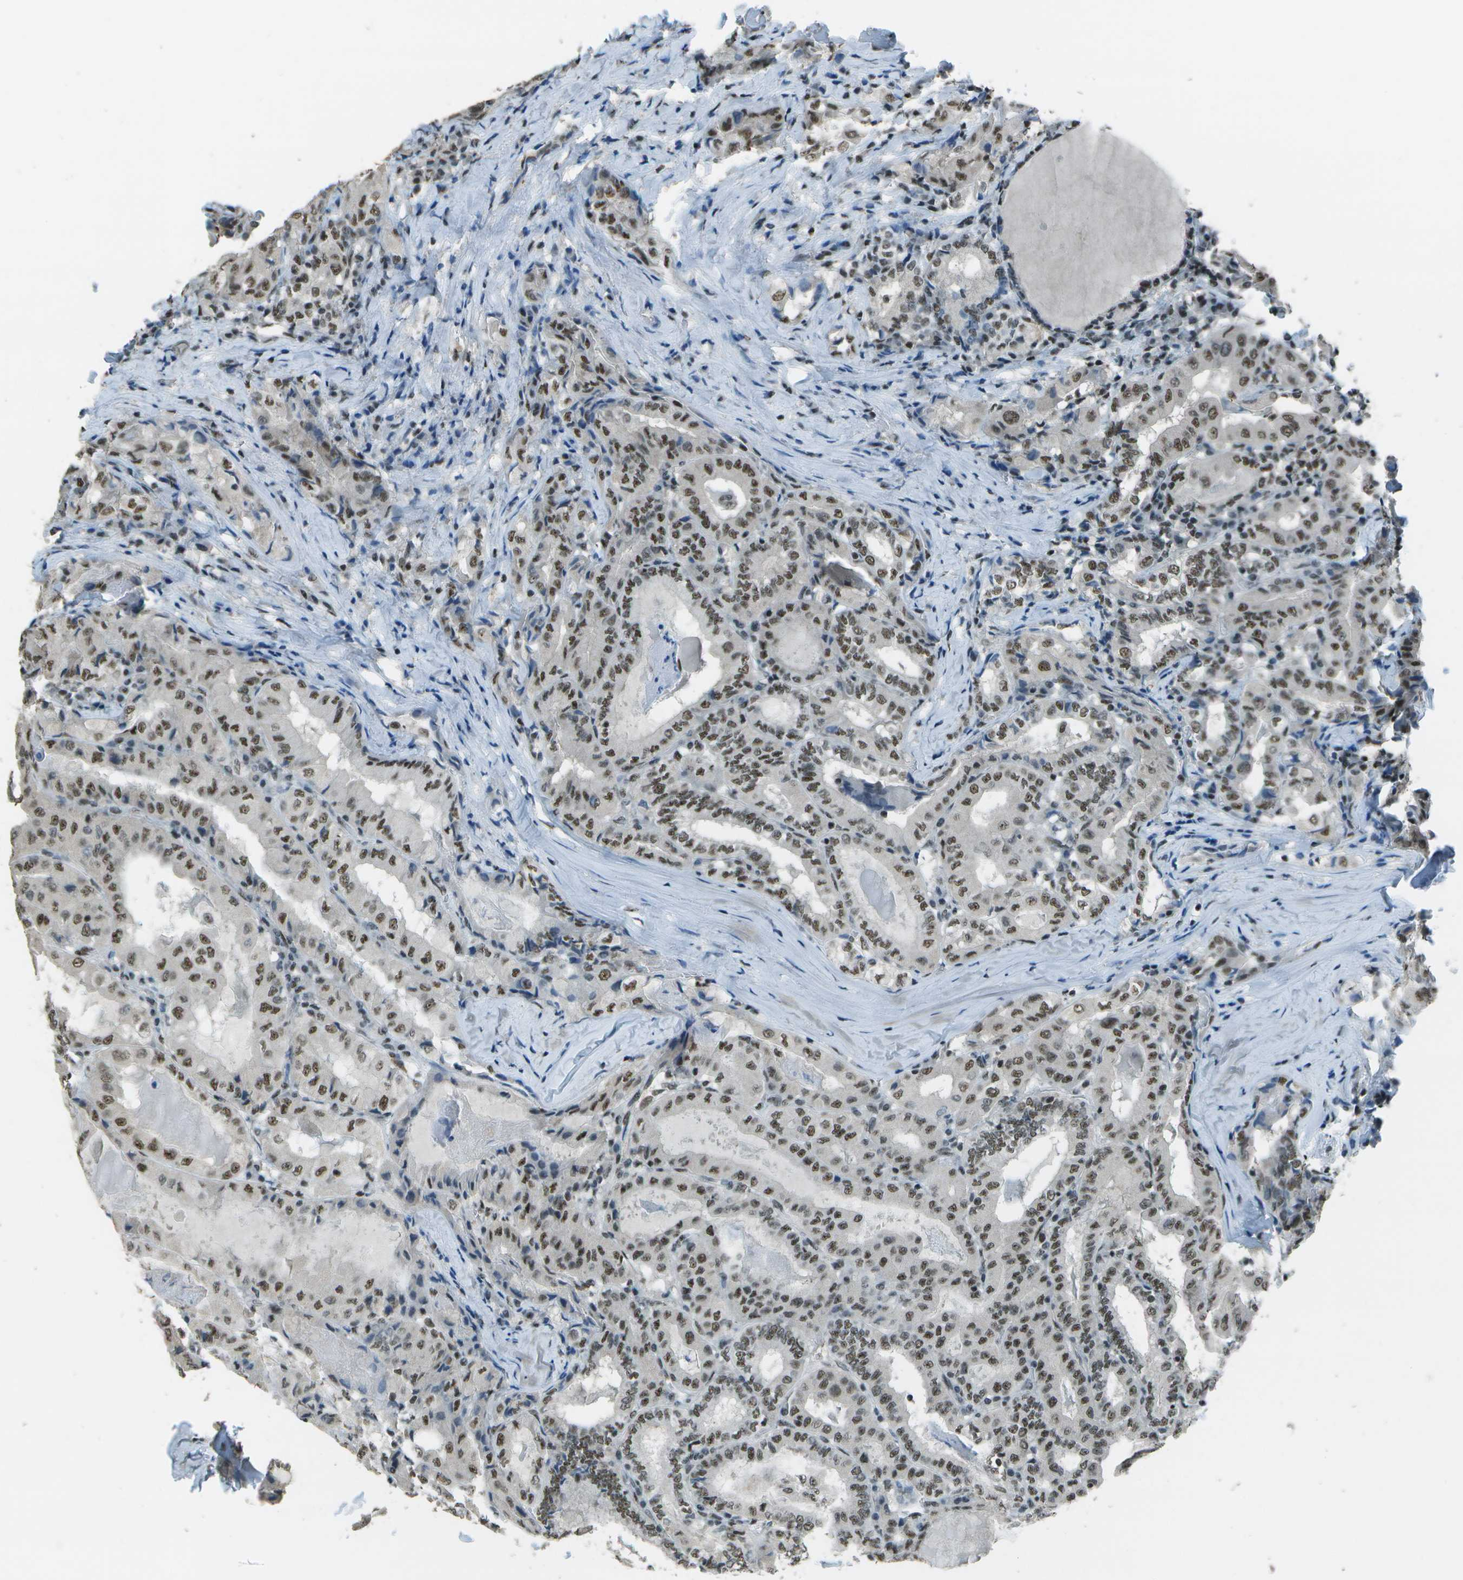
{"staining": {"intensity": "moderate", "quantity": ">75%", "location": "nuclear"}, "tissue": "thyroid cancer", "cell_type": "Tumor cells", "image_type": "cancer", "snomed": [{"axis": "morphology", "description": "Papillary adenocarcinoma, NOS"}, {"axis": "topography", "description": "Thyroid gland"}], "caption": "High-magnification brightfield microscopy of thyroid cancer stained with DAB (3,3'-diaminobenzidine) (brown) and counterstained with hematoxylin (blue). tumor cells exhibit moderate nuclear staining is identified in approximately>75% of cells.", "gene": "DEPDC1", "patient": {"sex": "female", "age": 42}}